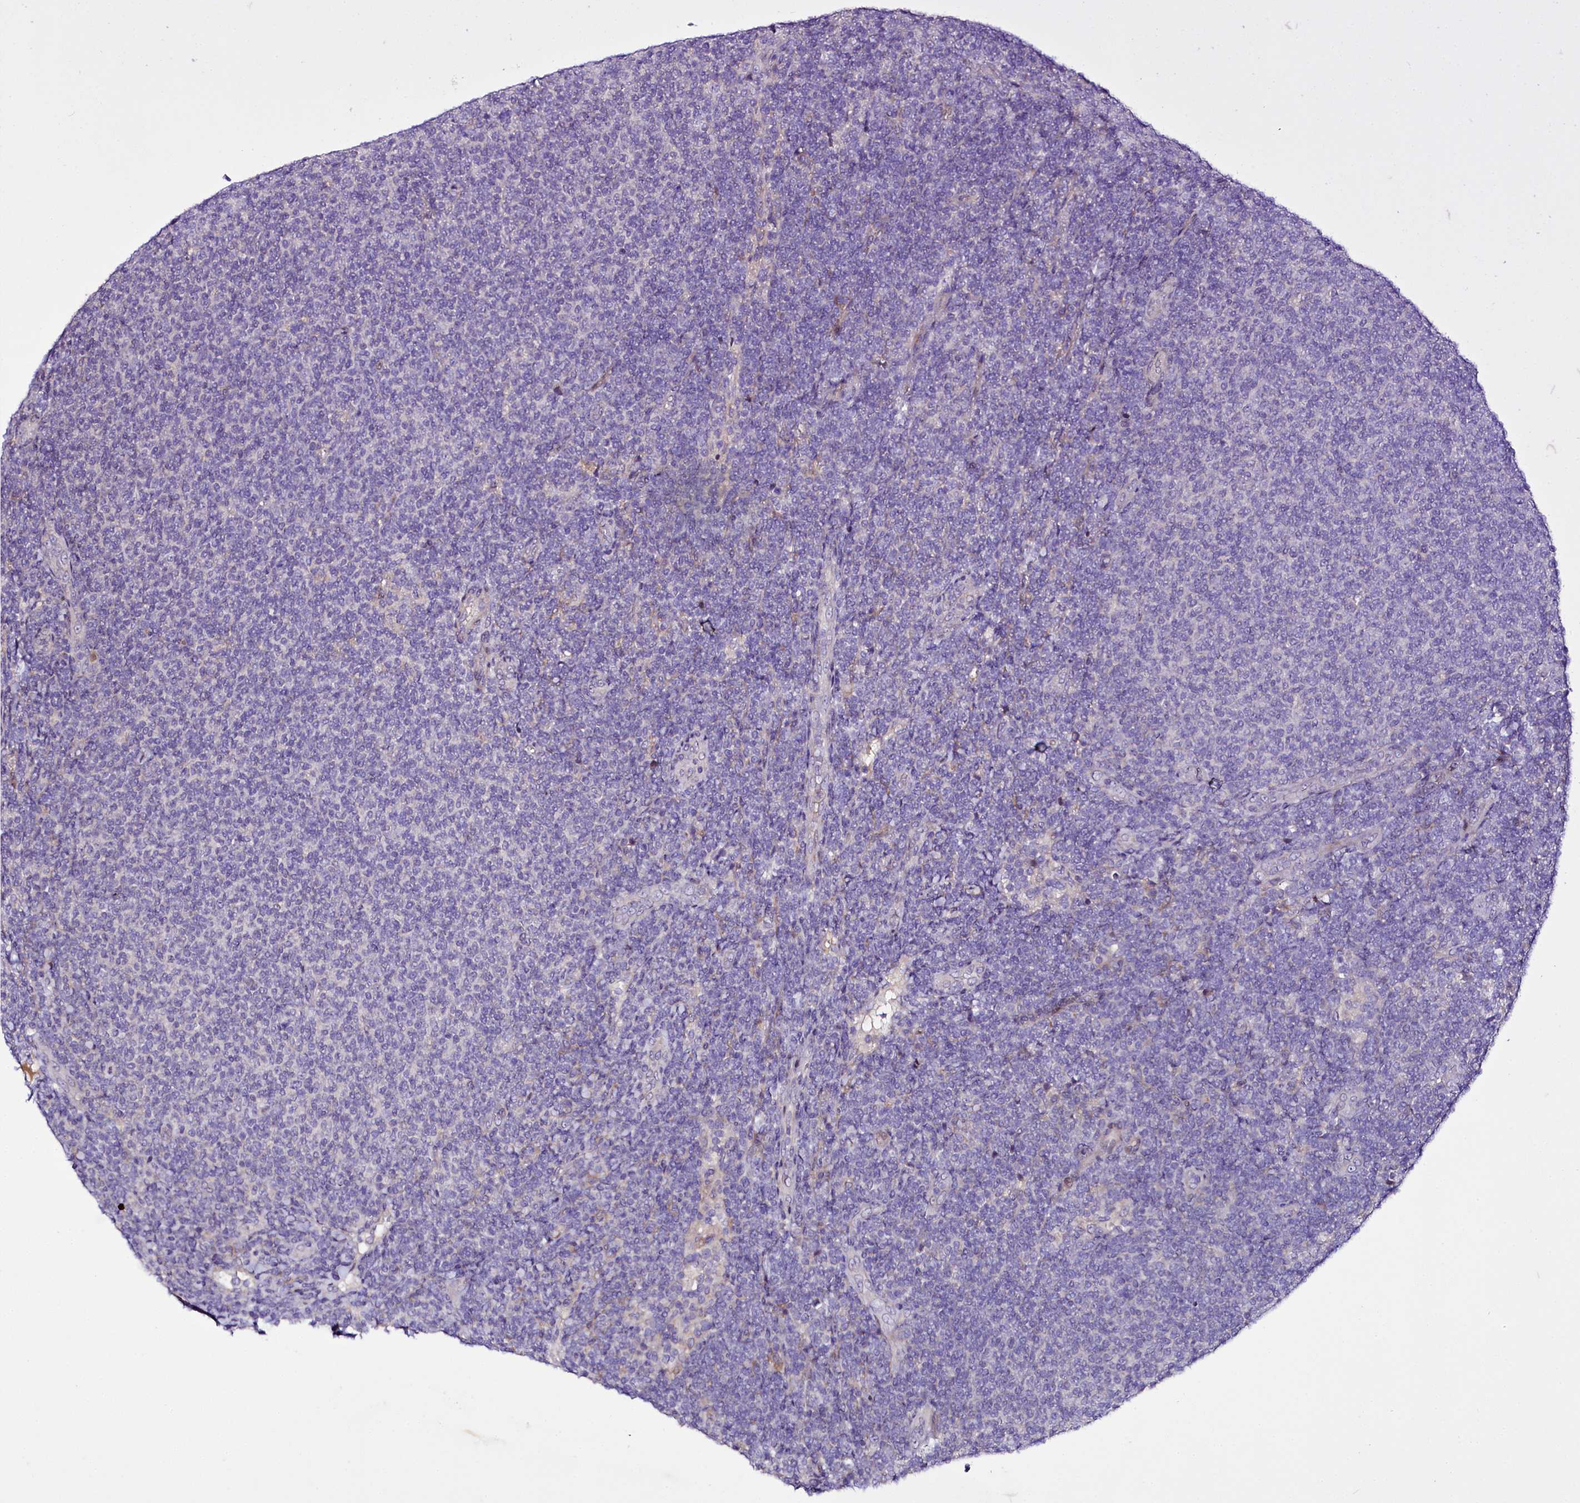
{"staining": {"intensity": "negative", "quantity": "none", "location": "none"}, "tissue": "lymphoma", "cell_type": "Tumor cells", "image_type": "cancer", "snomed": [{"axis": "morphology", "description": "Malignant lymphoma, non-Hodgkin's type, Low grade"}, {"axis": "topography", "description": "Lymph node"}], "caption": "A high-resolution photomicrograph shows immunohistochemistry staining of lymphoma, which displays no significant staining in tumor cells.", "gene": "ZC3H12C", "patient": {"sex": "male", "age": 66}}